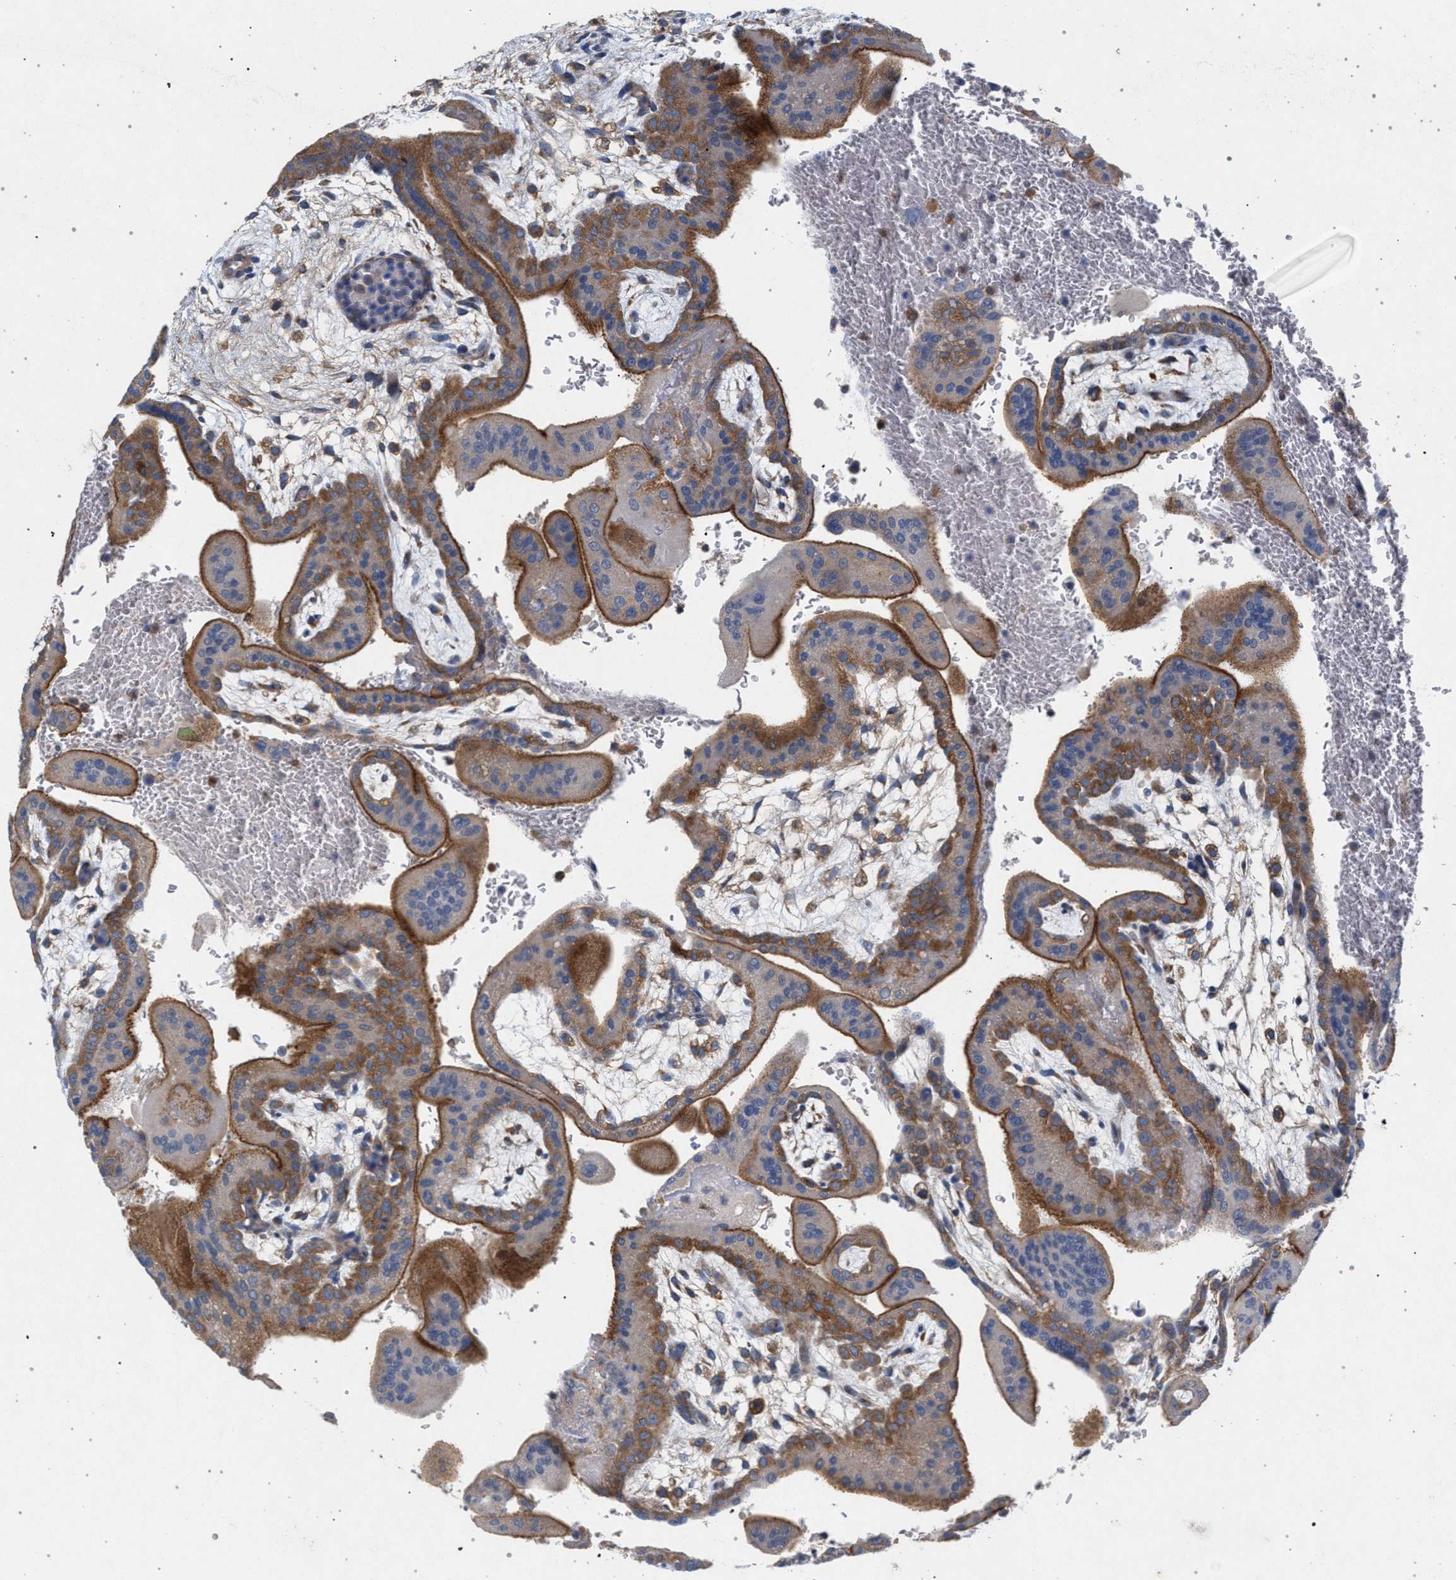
{"staining": {"intensity": "moderate", "quantity": "25%-75%", "location": "cytoplasmic/membranous"}, "tissue": "placenta", "cell_type": "Decidual cells", "image_type": "normal", "snomed": [{"axis": "morphology", "description": "Normal tissue, NOS"}, {"axis": "topography", "description": "Placenta"}], "caption": "This is a histology image of immunohistochemistry (IHC) staining of benign placenta, which shows moderate staining in the cytoplasmic/membranous of decidual cells.", "gene": "MAMDC2", "patient": {"sex": "female", "age": 35}}